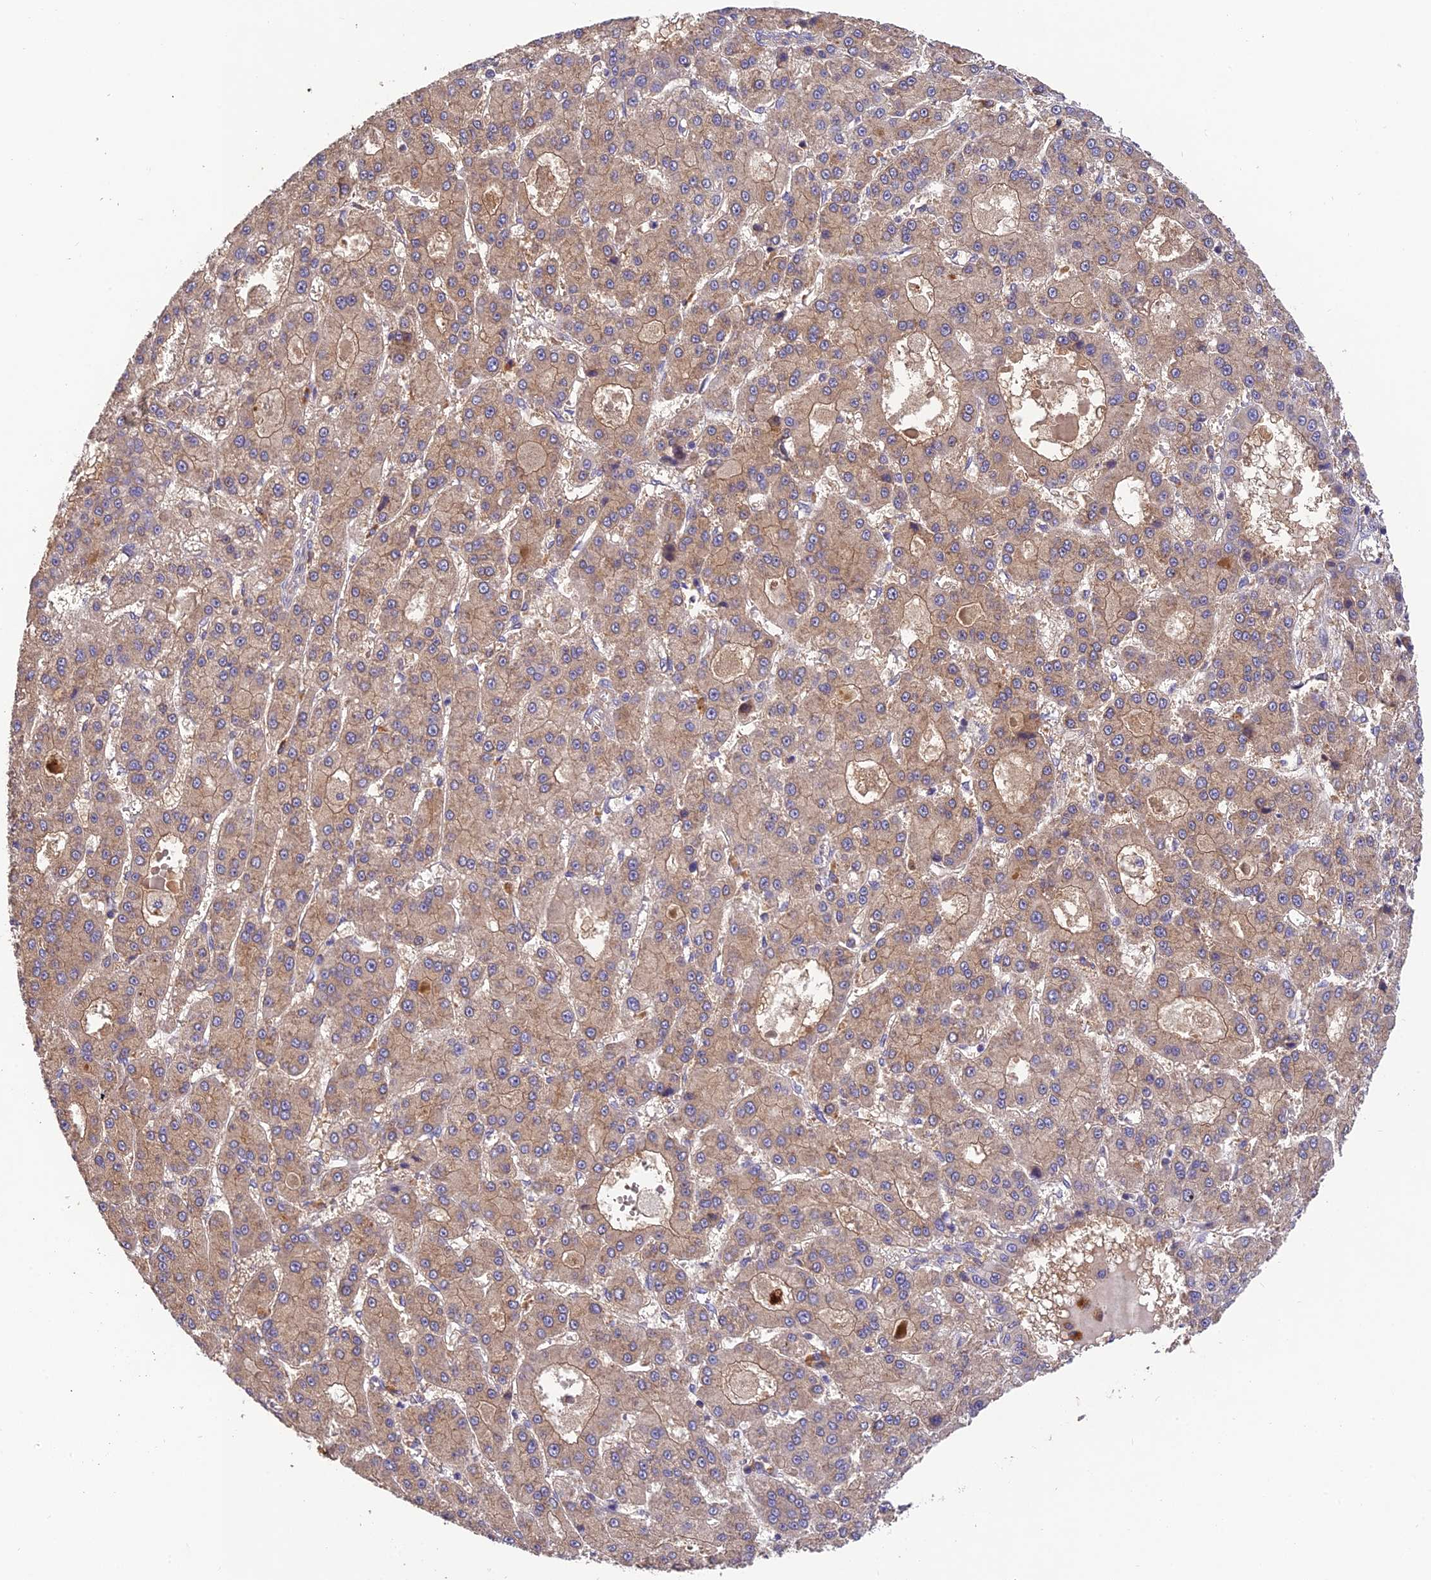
{"staining": {"intensity": "weak", "quantity": ">75%", "location": "cytoplasmic/membranous"}, "tissue": "liver cancer", "cell_type": "Tumor cells", "image_type": "cancer", "snomed": [{"axis": "morphology", "description": "Carcinoma, Hepatocellular, NOS"}, {"axis": "topography", "description": "Liver"}], "caption": "This is an image of immunohistochemistry staining of liver cancer (hepatocellular carcinoma), which shows weak expression in the cytoplasmic/membranous of tumor cells.", "gene": "DENND5B", "patient": {"sex": "male", "age": 70}}